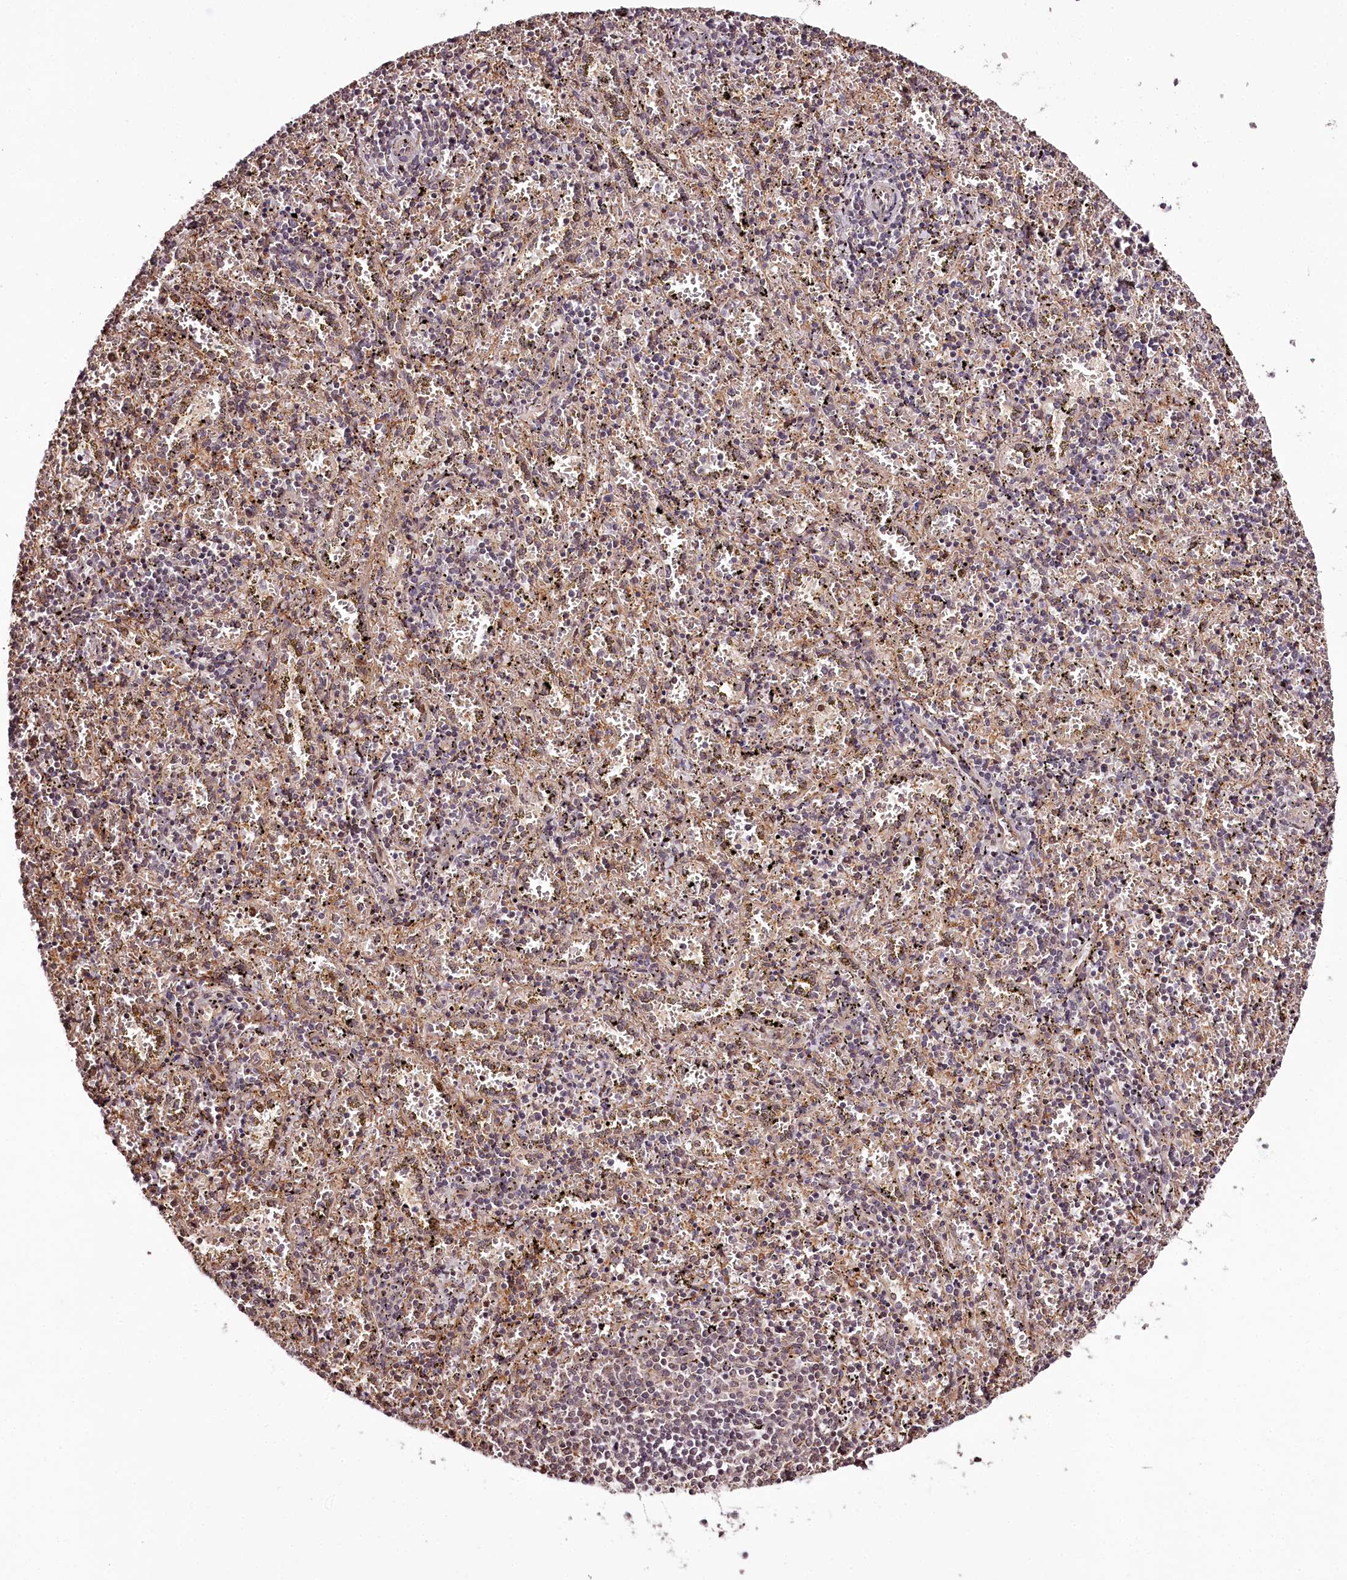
{"staining": {"intensity": "negative", "quantity": "none", "location": "none"}, "tissue": "spleen", "cell_type": "Cells in red pulp", "image_type": "normal", "snomed": [{"axis": "morphology", "description": "Normal tissue, NOS"}, {"axis": "topography", "description": "Spleen"}], "caption": "Immunohistochemistry (IHC) histopathology image of unremarkable spleen: human spleen stained with DAB exhibits no significant protein expression in cells in red pulp.", "gene": "TTC33", "patient": {"sex": "male", "age": 11}}